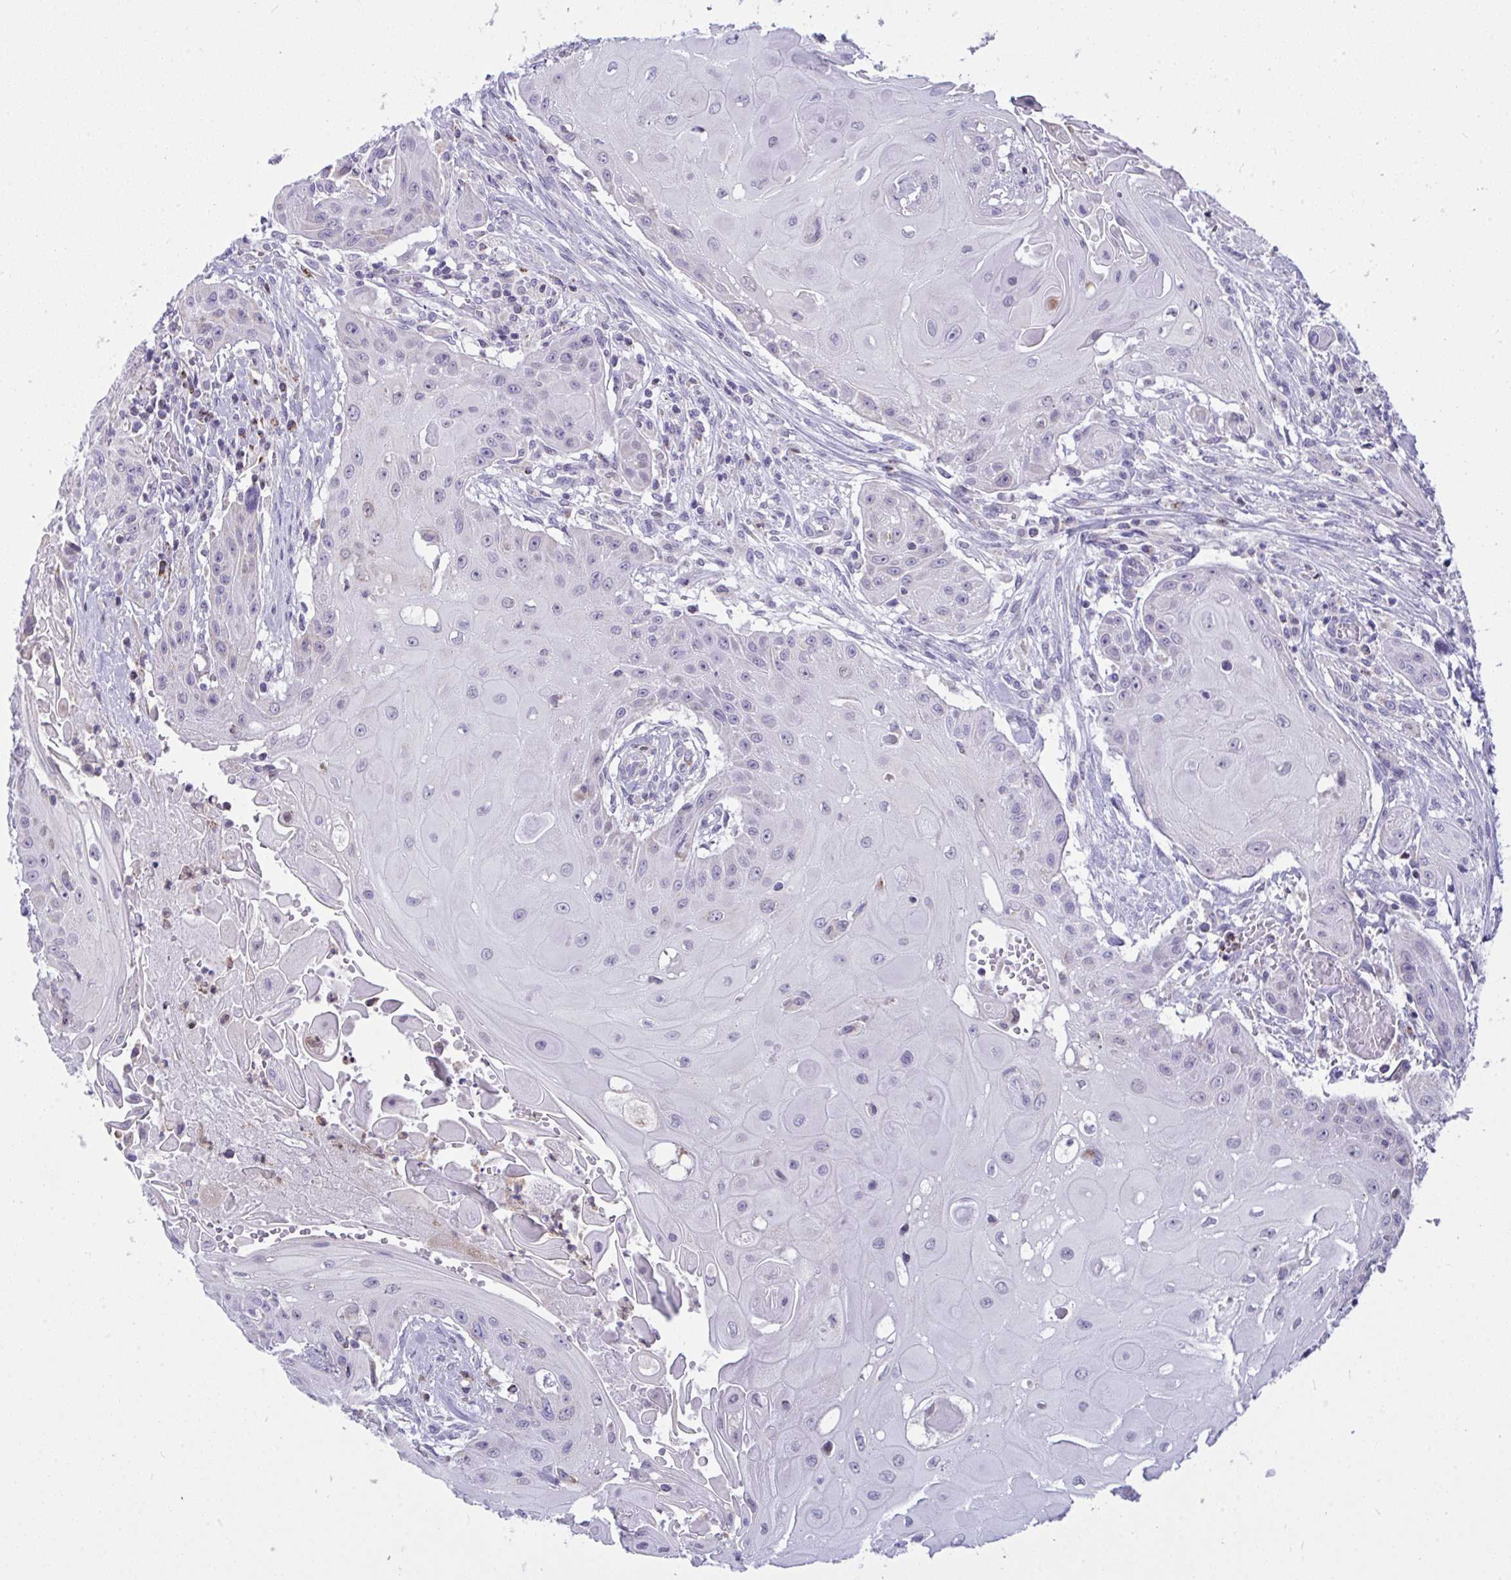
{"staining": {"intensity": "negative", "quantity": "none", "location": "none"}, "tissue": "head and neck cancer", "cell_type": "Tumor cells", "image_type": "cancer", "snomed": [{"axis": "morphology", "description": "Squamous cell carcinoma, NOS"}, {"axis": "topography", "description": "Oral tissue"}, {"axis": "topography", "description": "Head-Neck"}, {"axis": "topography", "description": "Neck, NOS"}], "caption": "IHC micrograph of head and neck squamous cell carcinoma stained for a protein (brown), which exhibits no positivity in tumor cells. (Immunohistochemistry, brightfield microscopy, high magnification).", "gene": "PLA2G12B", "patient": {"sex": "female", "age": 55}}